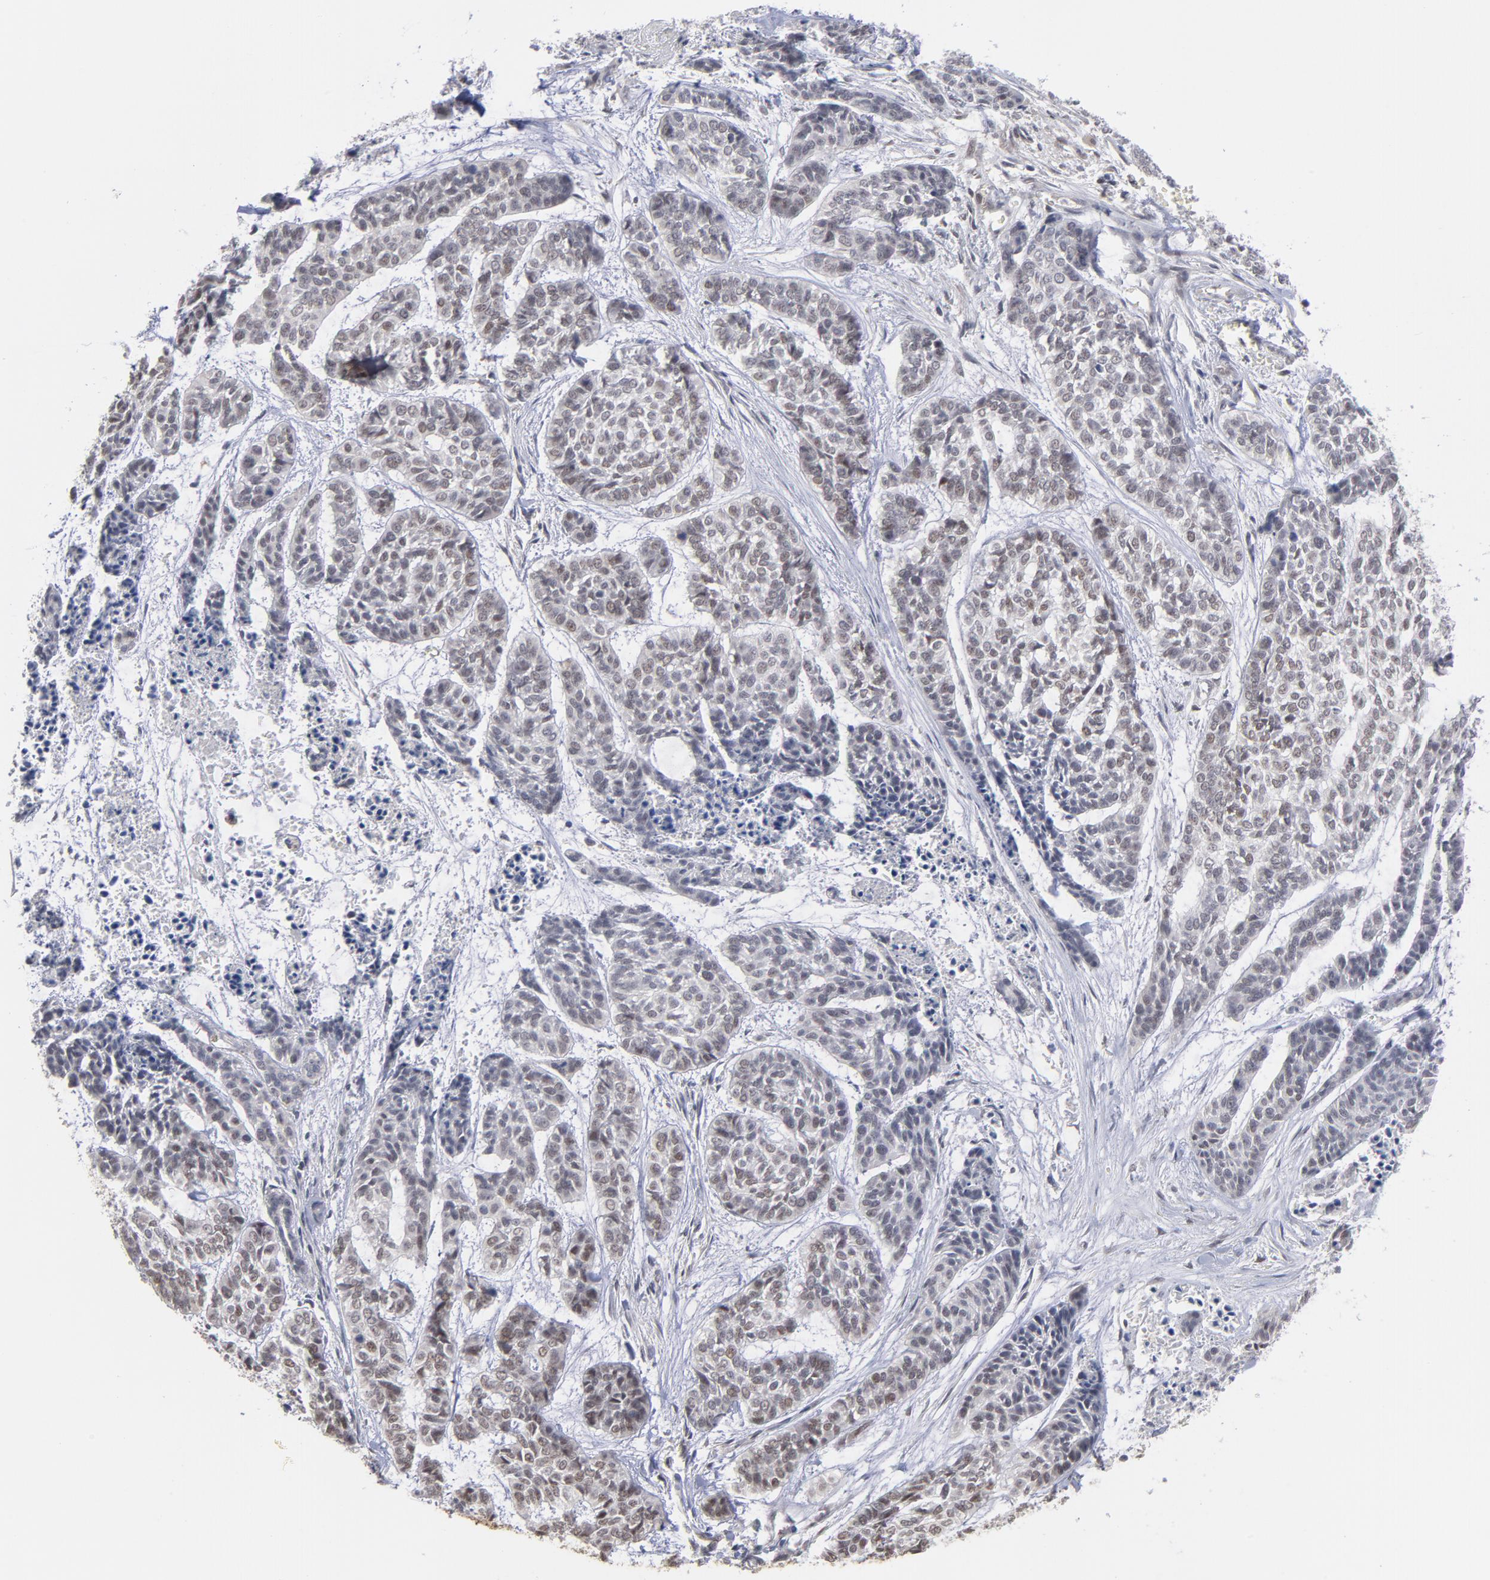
{"staining": {"intensity": "weak", "quantity": "<25%", "location": "nuclear"}, "tissue": "skin cancer", "cell_type": "Tumor cells", "image_type": "cancer", "snomed": [{"axis": "morphology", "description": "Basal cell carcinoma"}, {"axis": "topography", "description": "Skin"}], "caption": "Human skin cancer stained for a protein using immunohistochemistry demonstrates no positivity in tumor cells.", "gene": "OAS1", "patient": {"sex": "female", "age": 64}}